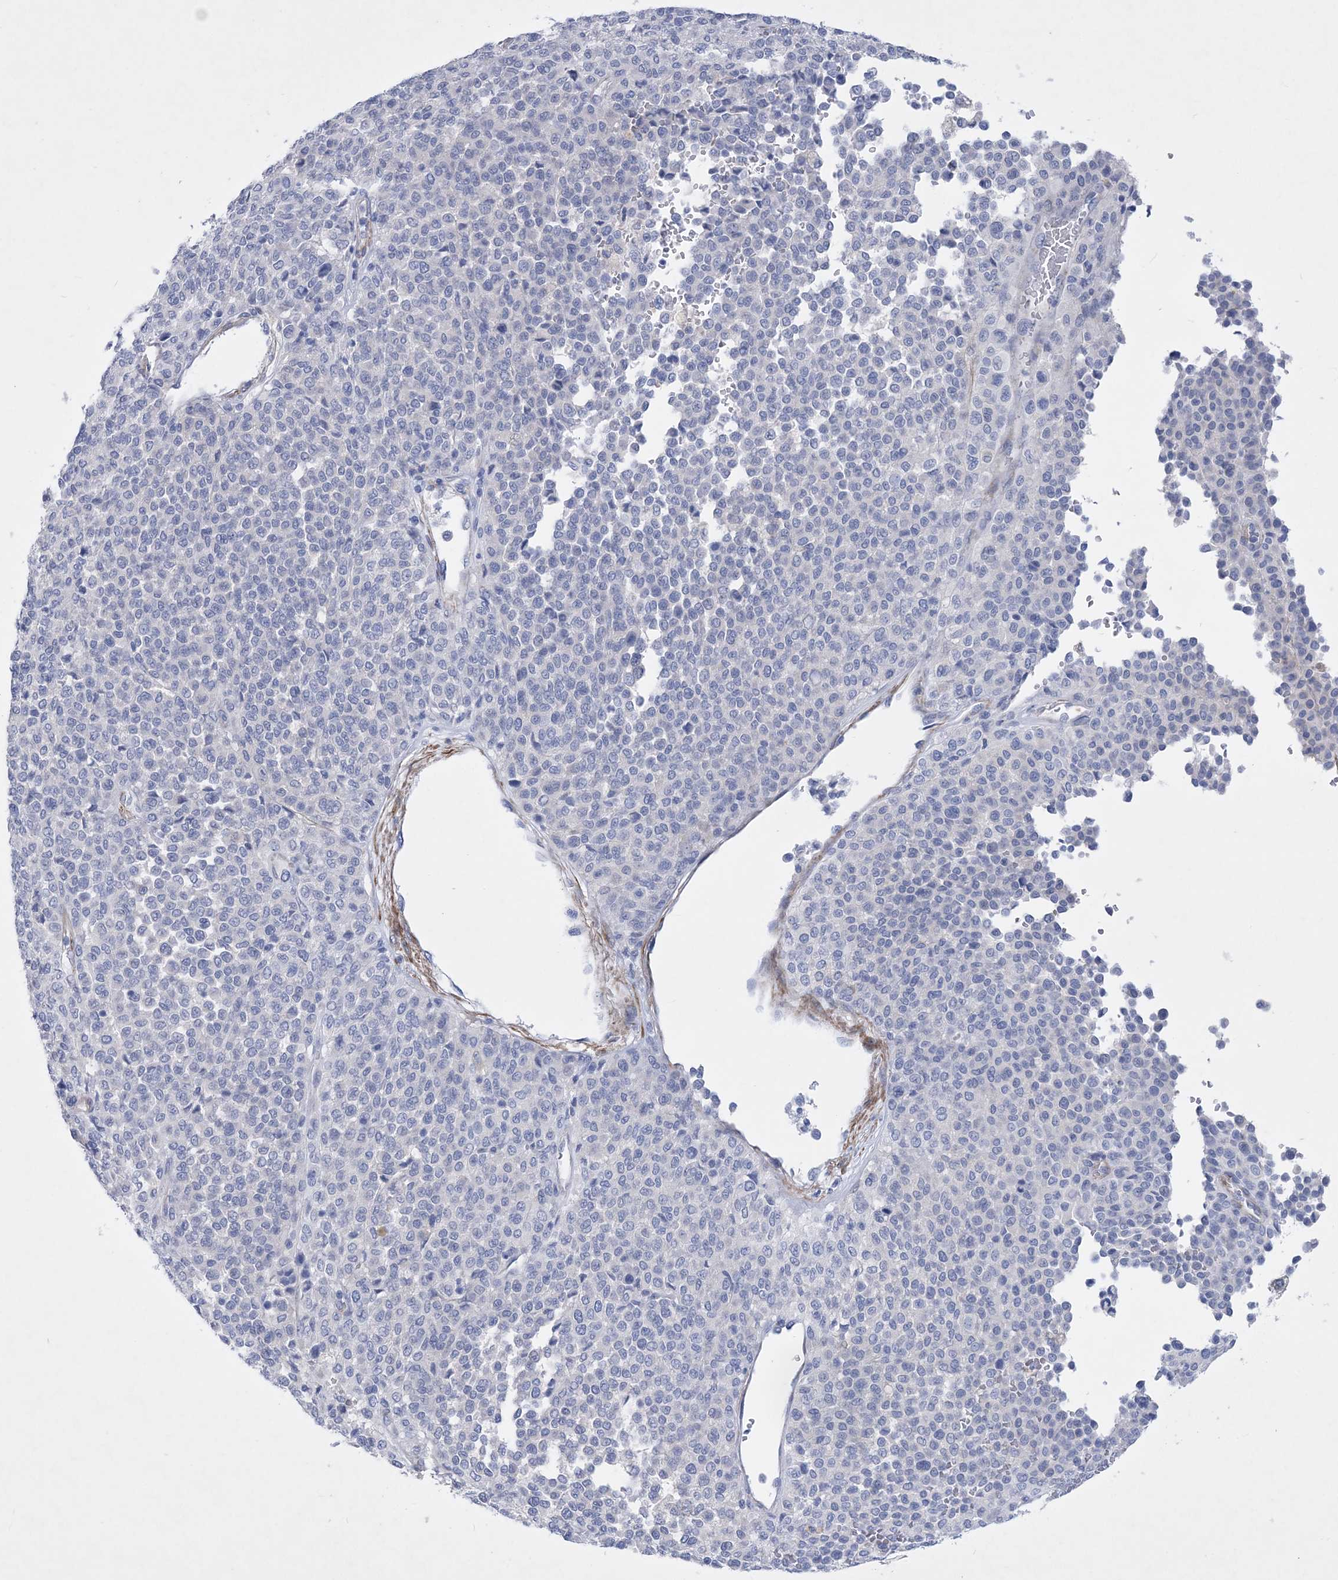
{"staining": {"intensity": "negative", "quantity": "none", "location": "none"}, "tissue": "melanoma", "cell_type": "Tumor cells", "image_type": "cancer", "snomed": [{"axis": "morphology", "description": "Malignant melanoma, Metastatic site"}, {"axis": "topography", "description": "Pancreas"}], "caption": "An image of malignant melanoma (metastatic site) stained for a protein reveals no brown staining in tumor cells. (DAB (3,3'-diaminobenzidine) immunohistochemistry, high magnification).", "gene": "WDR74", "patient": {"sex": "female", "age": 30}}